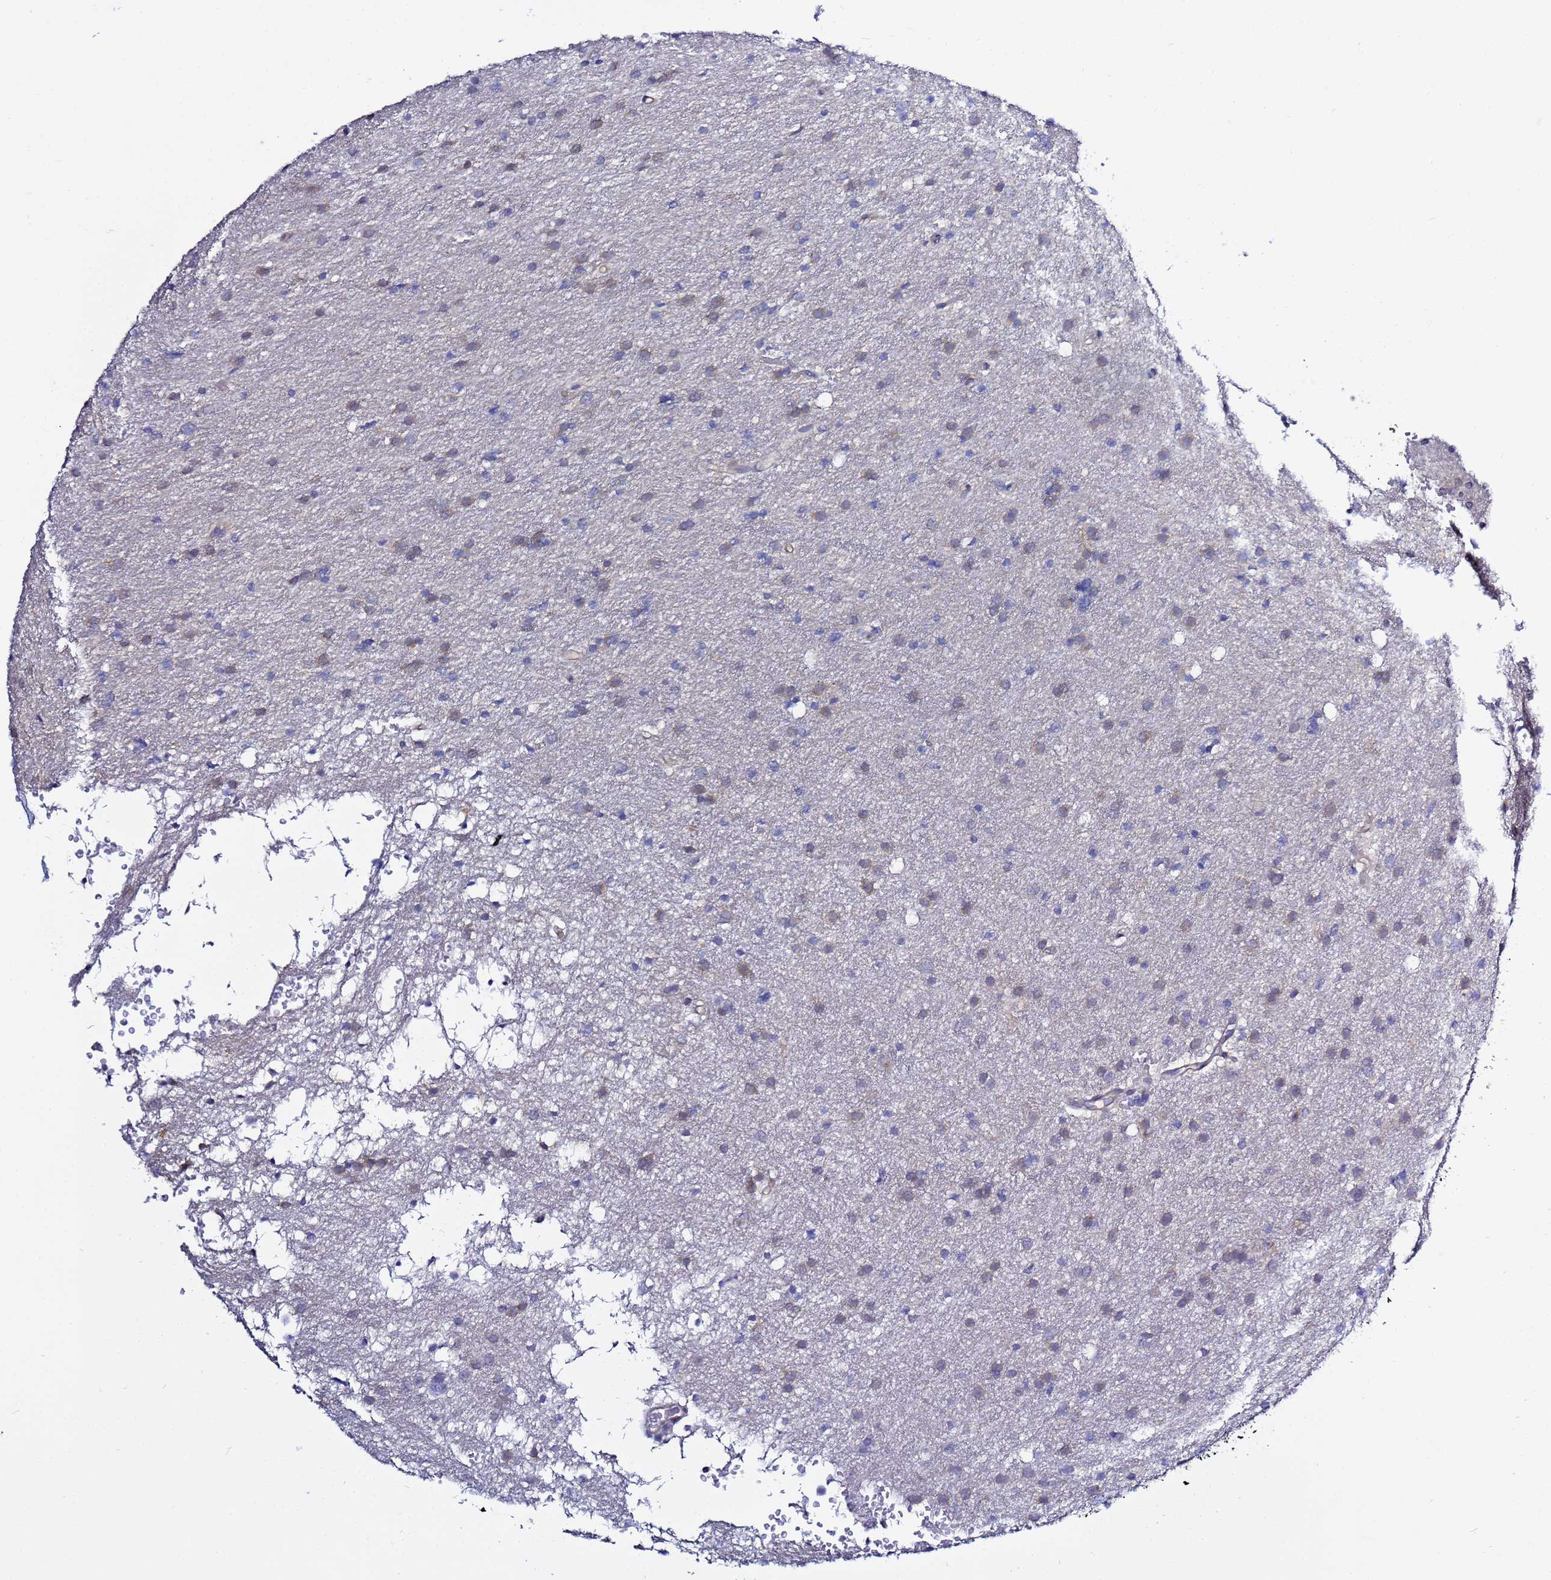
{"staining": {"intensity": "weak", "quantity": "<25%", "location": "cytoplasmic/membranous,nuclear"}, "tissue": "glioma", "cell_type": "Tumor cells", "image_type": "cancer", "snomed": [{"axis": "morphology", "description": "Glioma, malignant, High grade"}, {"axis": "topography", "description": "Cerebral cortex"}], "caption": "Tumor cells show no significant positivity in malignant high-grade glioma. The staining was performed using DAB (3,3'-diaminobenzidine) to visualize the protein expression in brown, while the nuclei were stained in blue with hematoxylin (Magnification: 20x).", "gene": "LENG1", "patient": {"sex": "female", "age": 36}}